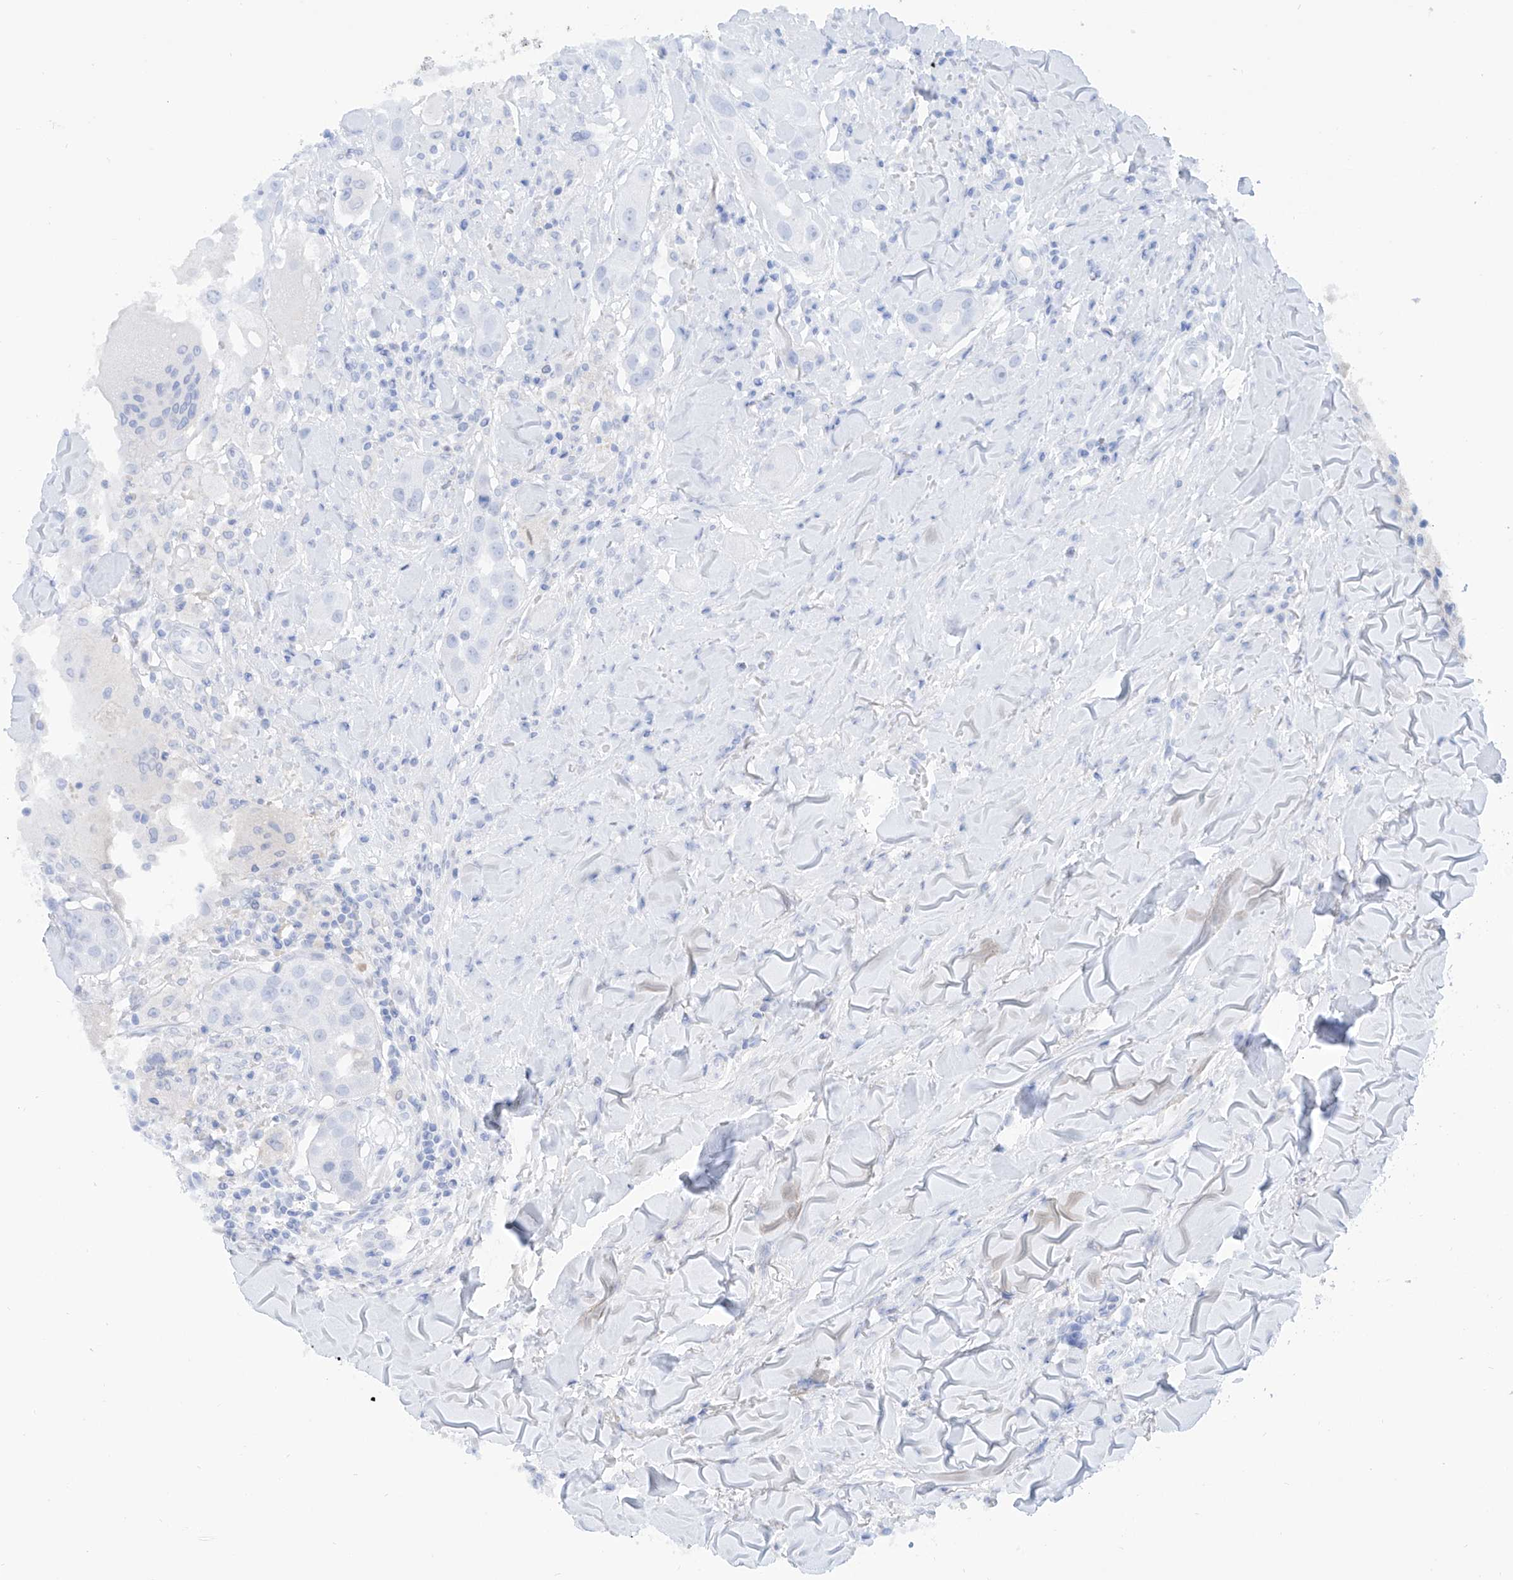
{"staining": {"intensity": "negative", "quantity": "none", "location": "none"}, "tissue": "head and neck cancer", "cell_type": "Tumor cells", "image_type": "cancer", "snomed": [{"axis": "morphology", "description": "Normal tissue, NOS"}, {"axis": "morphology", "description": "Squamous cell carcinoma, NOS"}, {"axis": "topography", "description": "Skeletal muscle"}, {"axis": "topography", "description": "Head-Neck"}], "caption": "High power microscopy photomicrograph of an immunohistochemistry micrograph of head and neck cancer, revealing no significant expression in tumor cells.", "gene": "PDXK", "patient": {"sex": "male", "age": 51}}